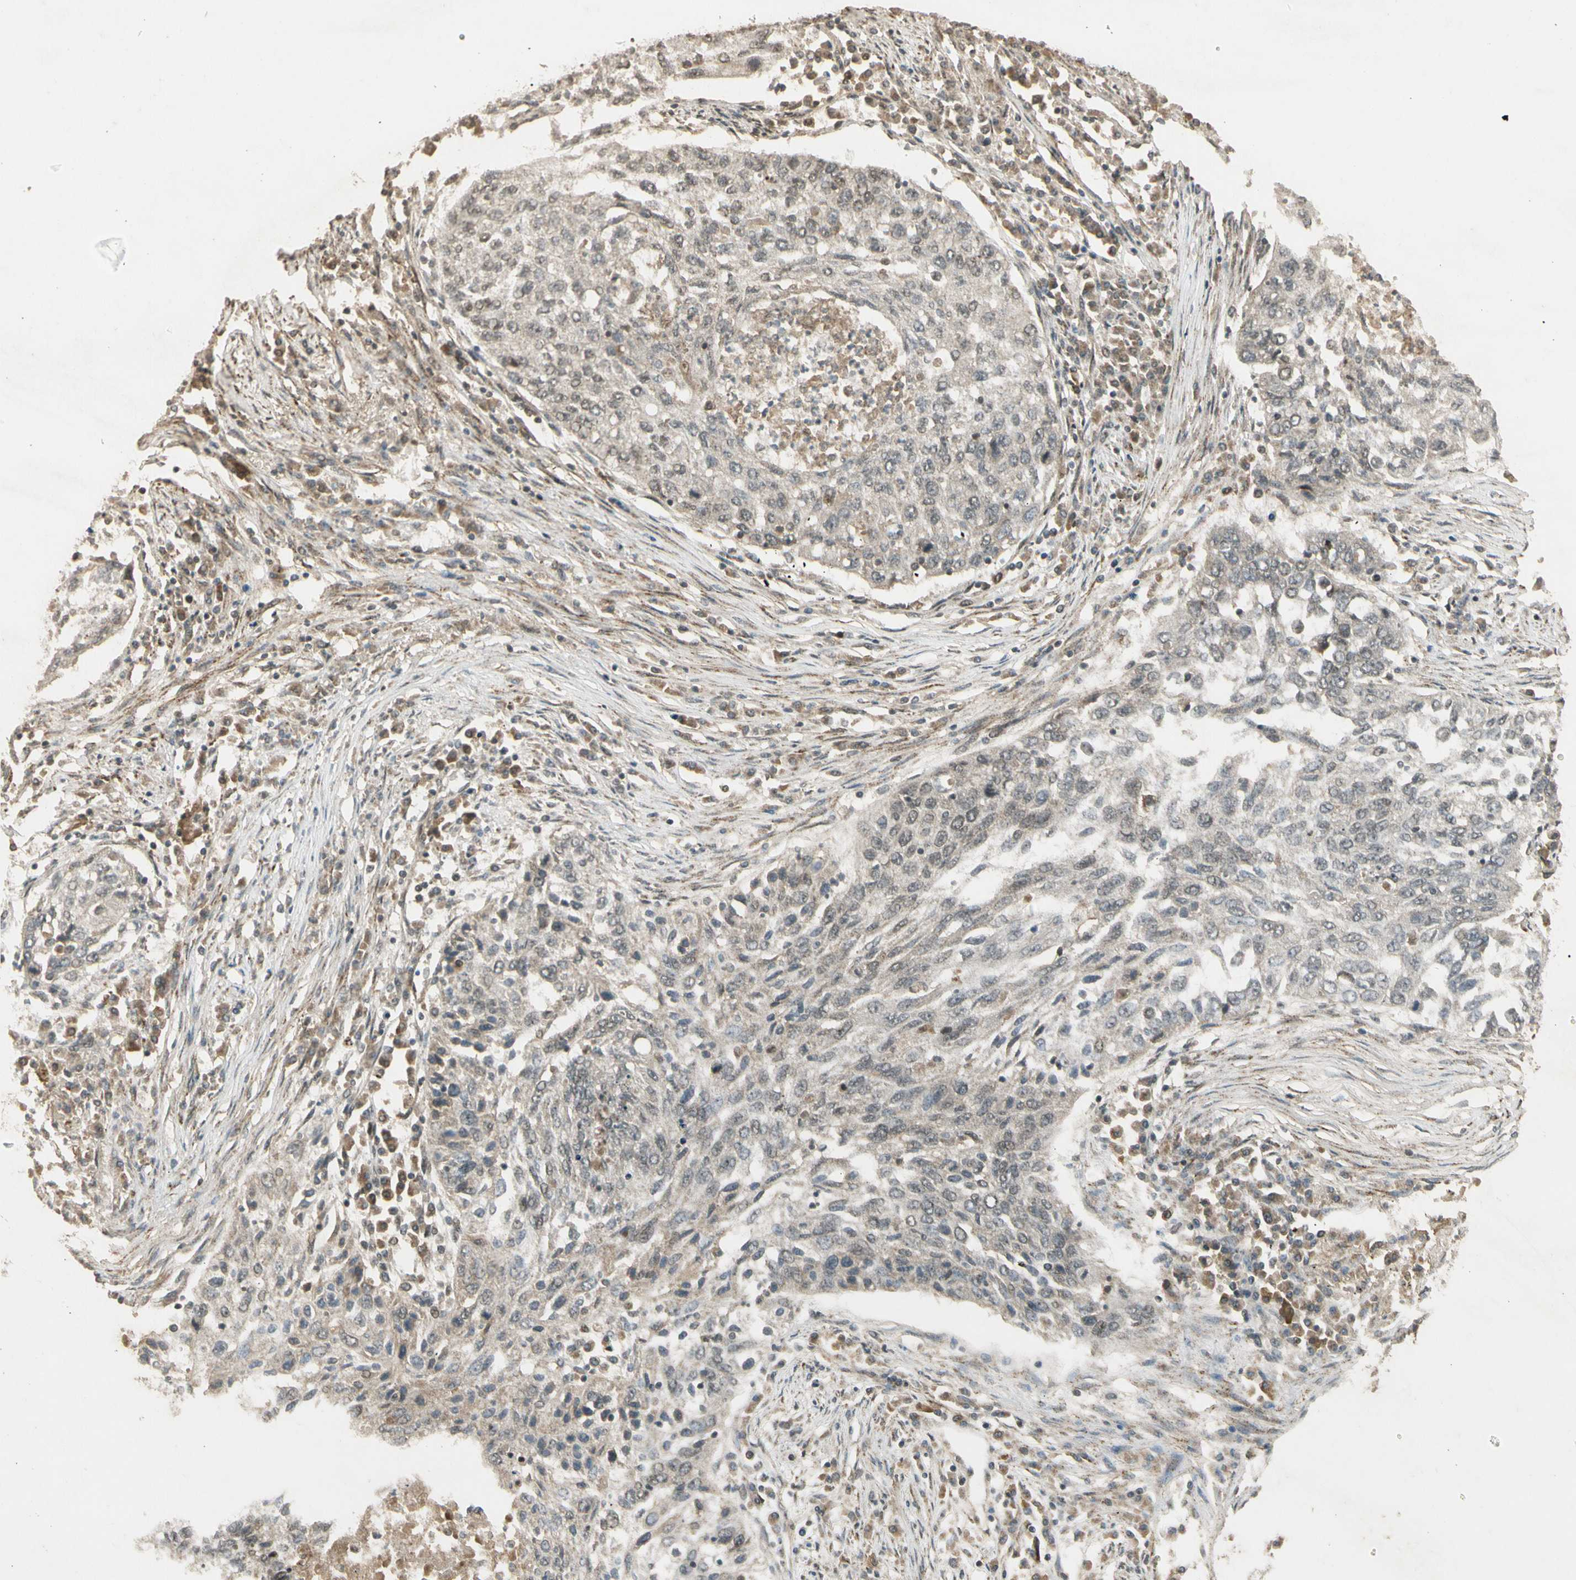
{"staining": {"intensity": "weak", "quantity": "<25%", "location": "cytoplasmic/membranous"}, "tissue": "lung cancer", "cell_type": "Tumor cells", "image_type": "cancer", "snomed": [{"axis": "morphology", "description": "Squamous cell carcinoma, NOS"}, {"axis": "topography", "description": "Lung"}], "caption": "This micrograph is of squamous cell carcinoma (lung) stained with immunohistochemistry to label a protein in brown with the nuclei are counter-stained blue. There is no staining in tumor cells. The staining was performed using DAB (3,3'-diaminobenzidine) to visualize the protein expression in brown, while the nuclei were stained in blue with hematoxylin (Magnification: 20x).", "gene": "ZNF135", "patient": {"sex": "female", "age": 63}}